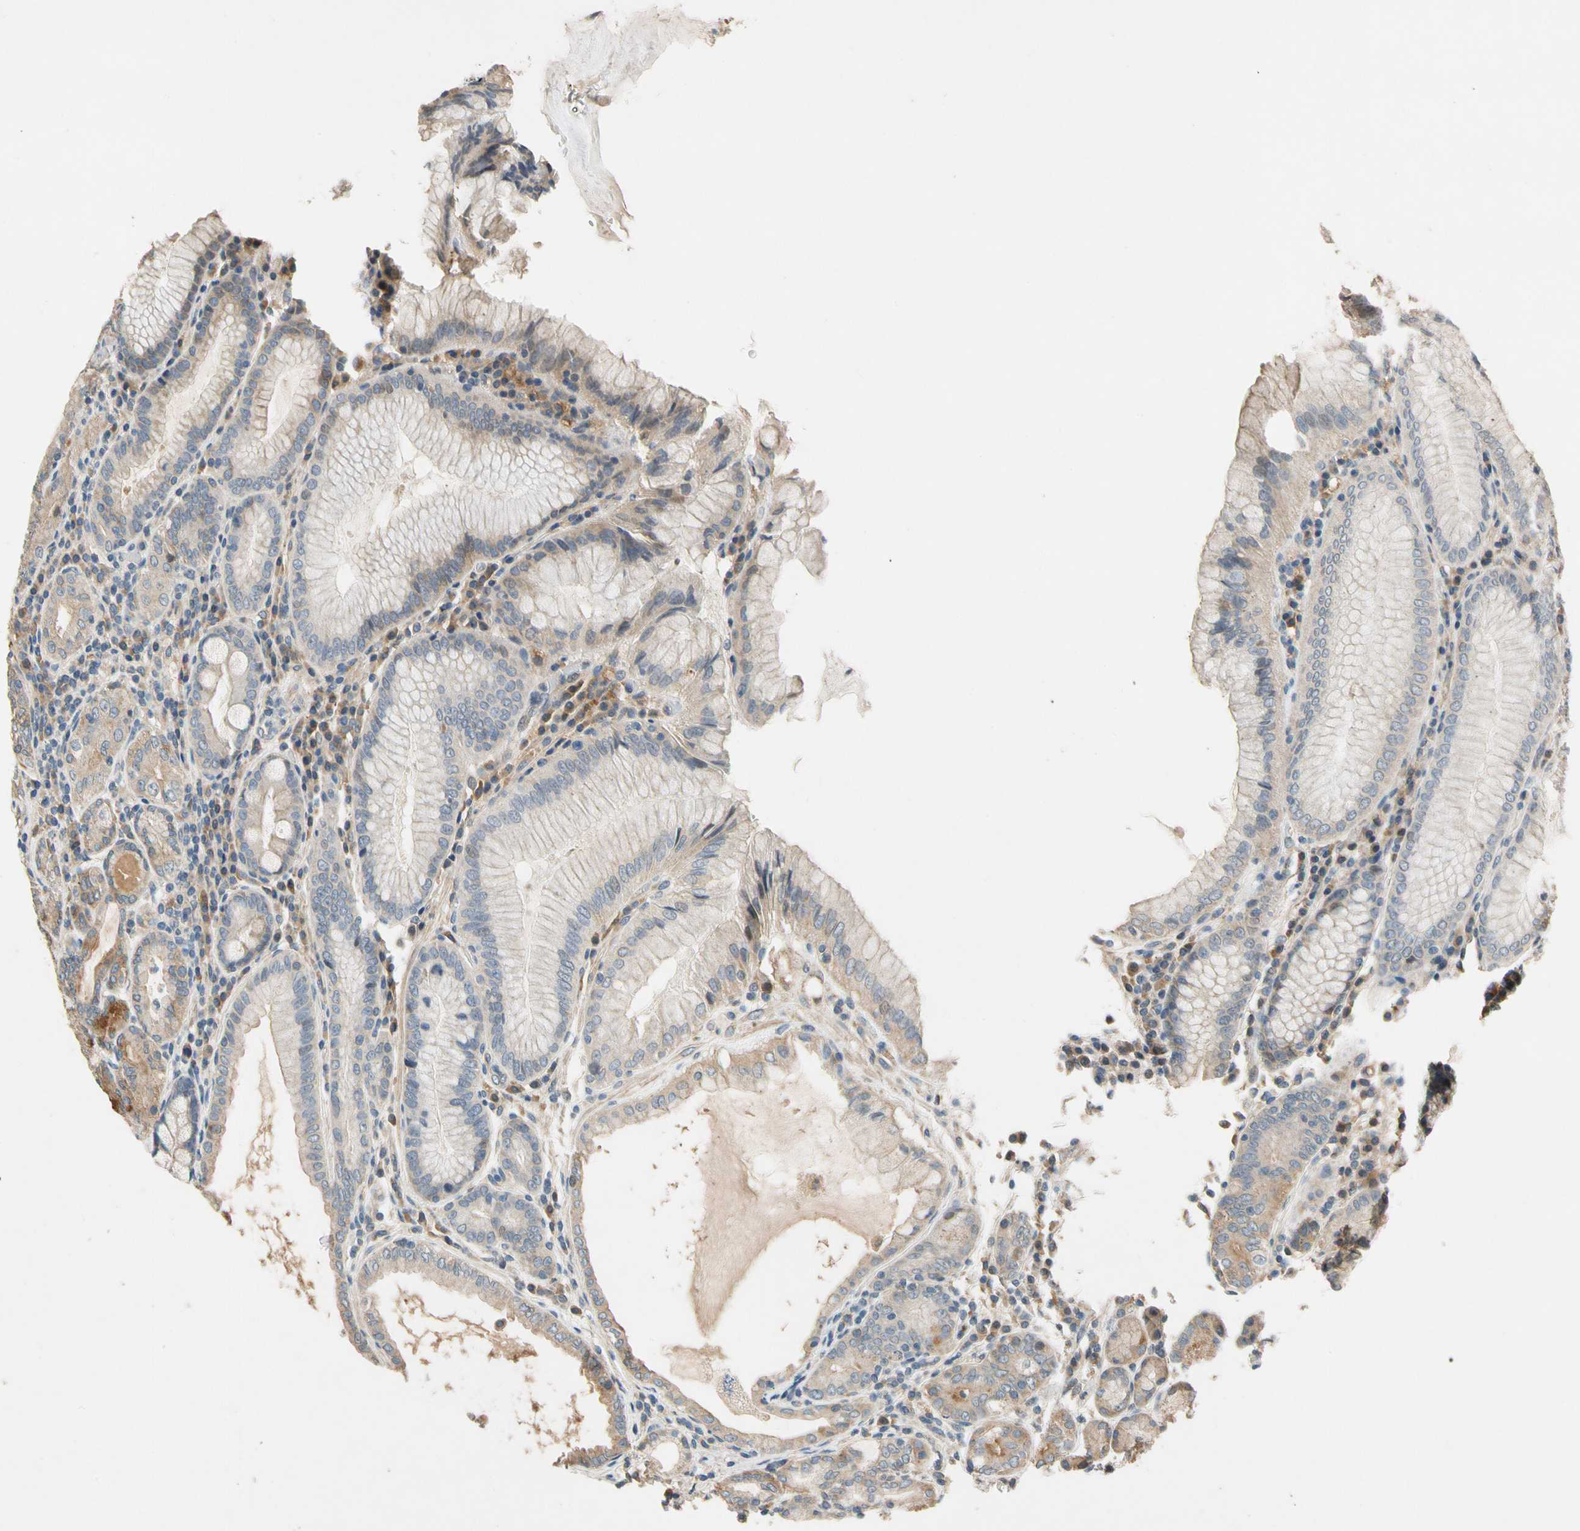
{"staining": {"intensity": "moderate", "quantity": "25%-75%", "location": "cytoplasmic/membranous"}, "tissue": "stomach", "cell_type": "Glandular cells", "image_type": "normal", "snomed": [{"axis": "morphology", "description": "Normal tissue, NOS"}, {"axis": "topography", "description": "Stomach, lower"}], "caption": "High-power microscopy captured an immunohistochemistry micrograph of normal stomach, revealing moderate cytoplasmic/membranous expression in about 25%-75% of glandular cells. The staining was performed using DAB, with brown indicating positive protein expression. Nuclei are stained blue with hematoxylin.", "gene": "USP12", "patient": {"sex": "female", "age": 76}}